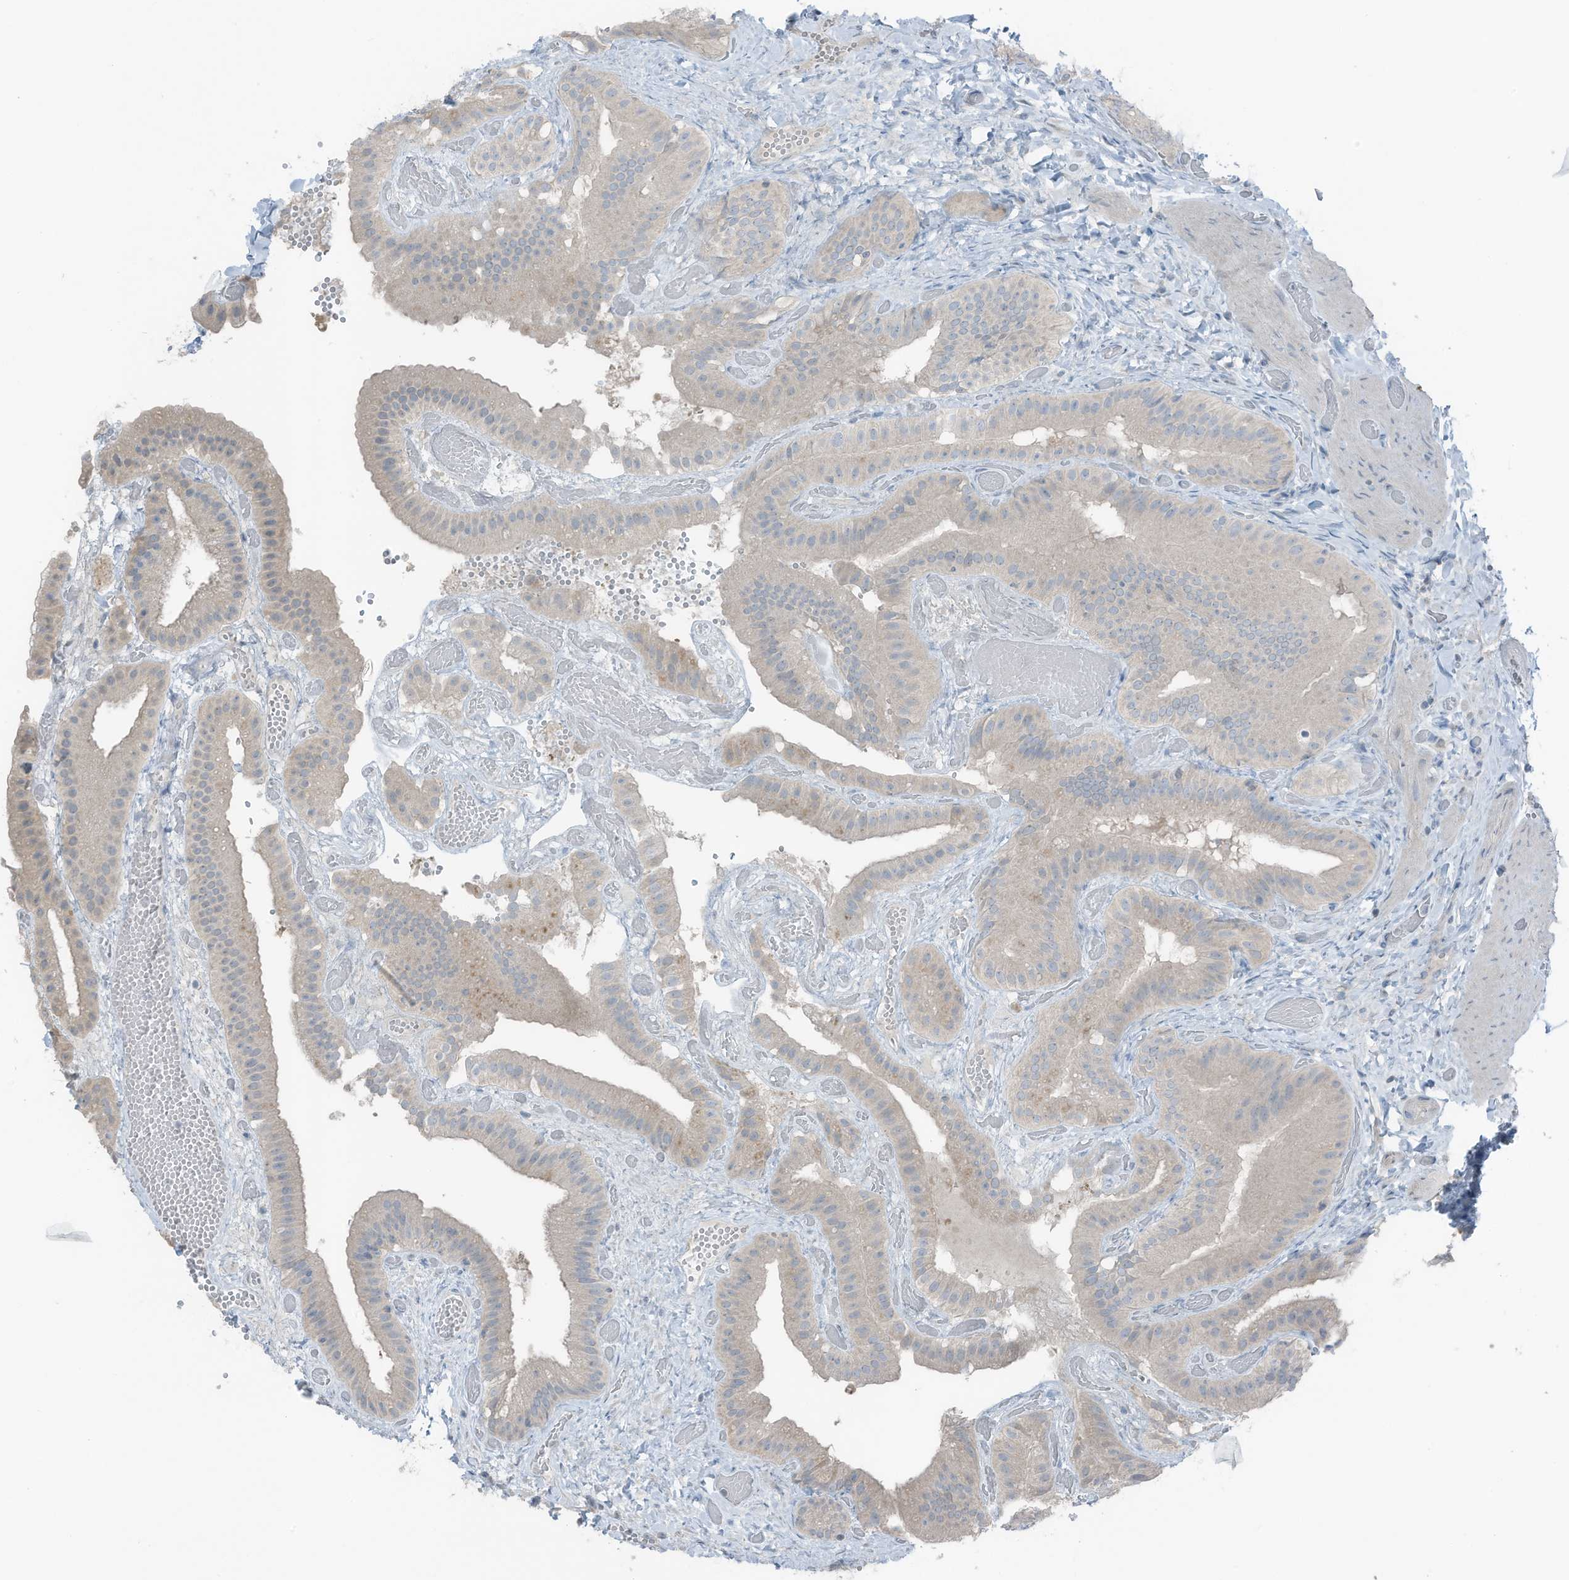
{"staining": {"intensity": "weak", "quantity": "<25%", "location": "cytoplasmic/membranous"}, "tissue": "gallbladder", "cell_type": "Glandular cells", "image_type": "normal", "snomed": [{"axis": "morphology", "description": "Normal tissue, NOS"}, {"axis": "topography", "description": "Gallbladder"}], "caption": "High power microscopy image of an immunohistochemistry (IHC) micrograph of benign gallbladder, revealing no significant positivity in glandular cells.", "gene": "ARHGEF33", "patient": {"sex": "female", "age": 64}}